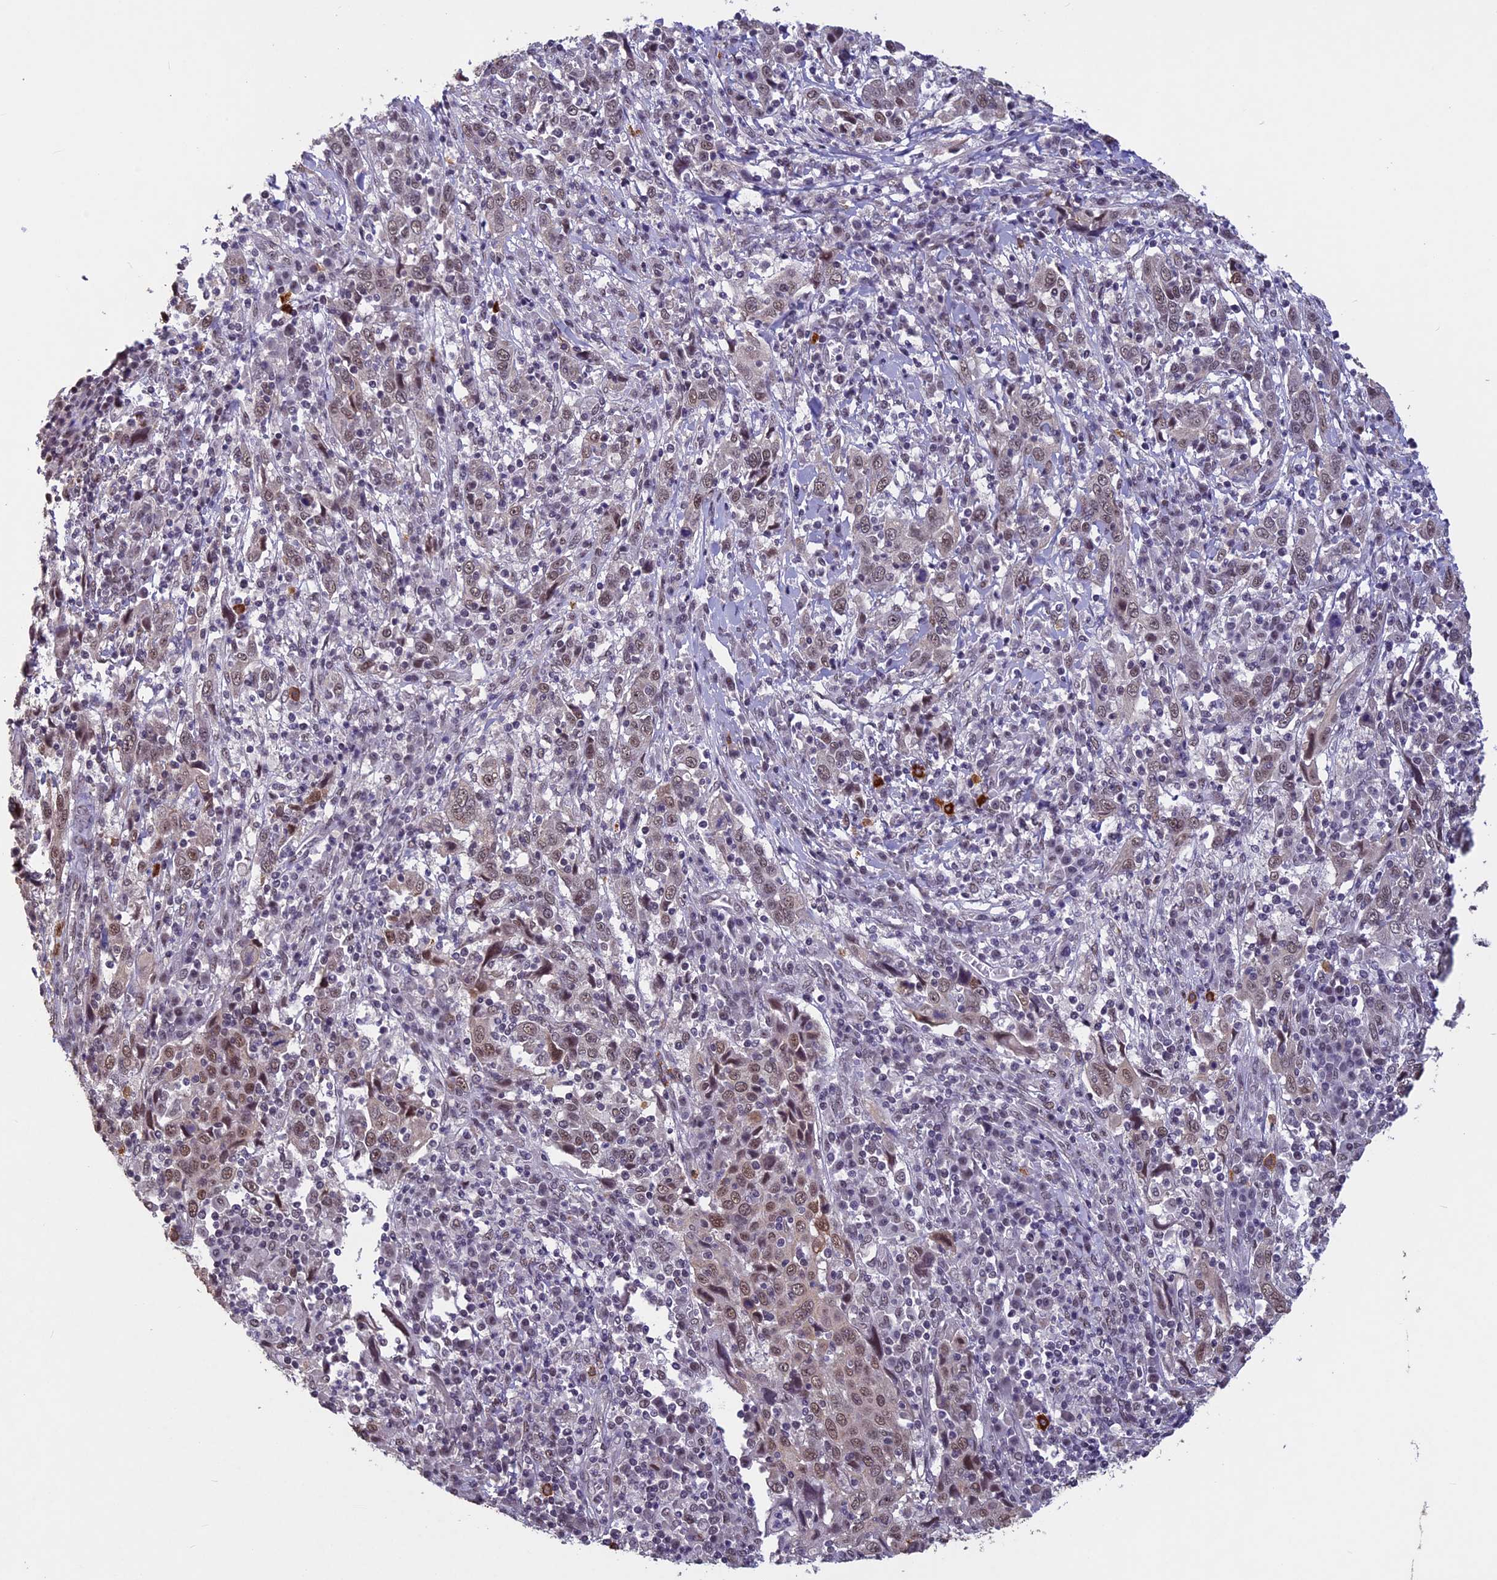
{"staining": {"intensity": "weak", "quantity": ">75%", "location": "nuclear"}, "tissue": "cervical cancer", "cell_type": "Tumor cells", "image_type": "cancer", "snomed": [{"axis": "morphology", "description": "Squamous cell carcinoma, NOS"}, {"axis": "topography", "description": "Cervix"}], "caption": "Immunohistochemistry photomicrograph of squamous cell carcinoma (cervical) stained for a protein (brown), which exhibits low levels of weak nuclear expression in about >75% of tumor cells.", "gene": "RNF40", "patient": {"sex": "female", "age": 46}}